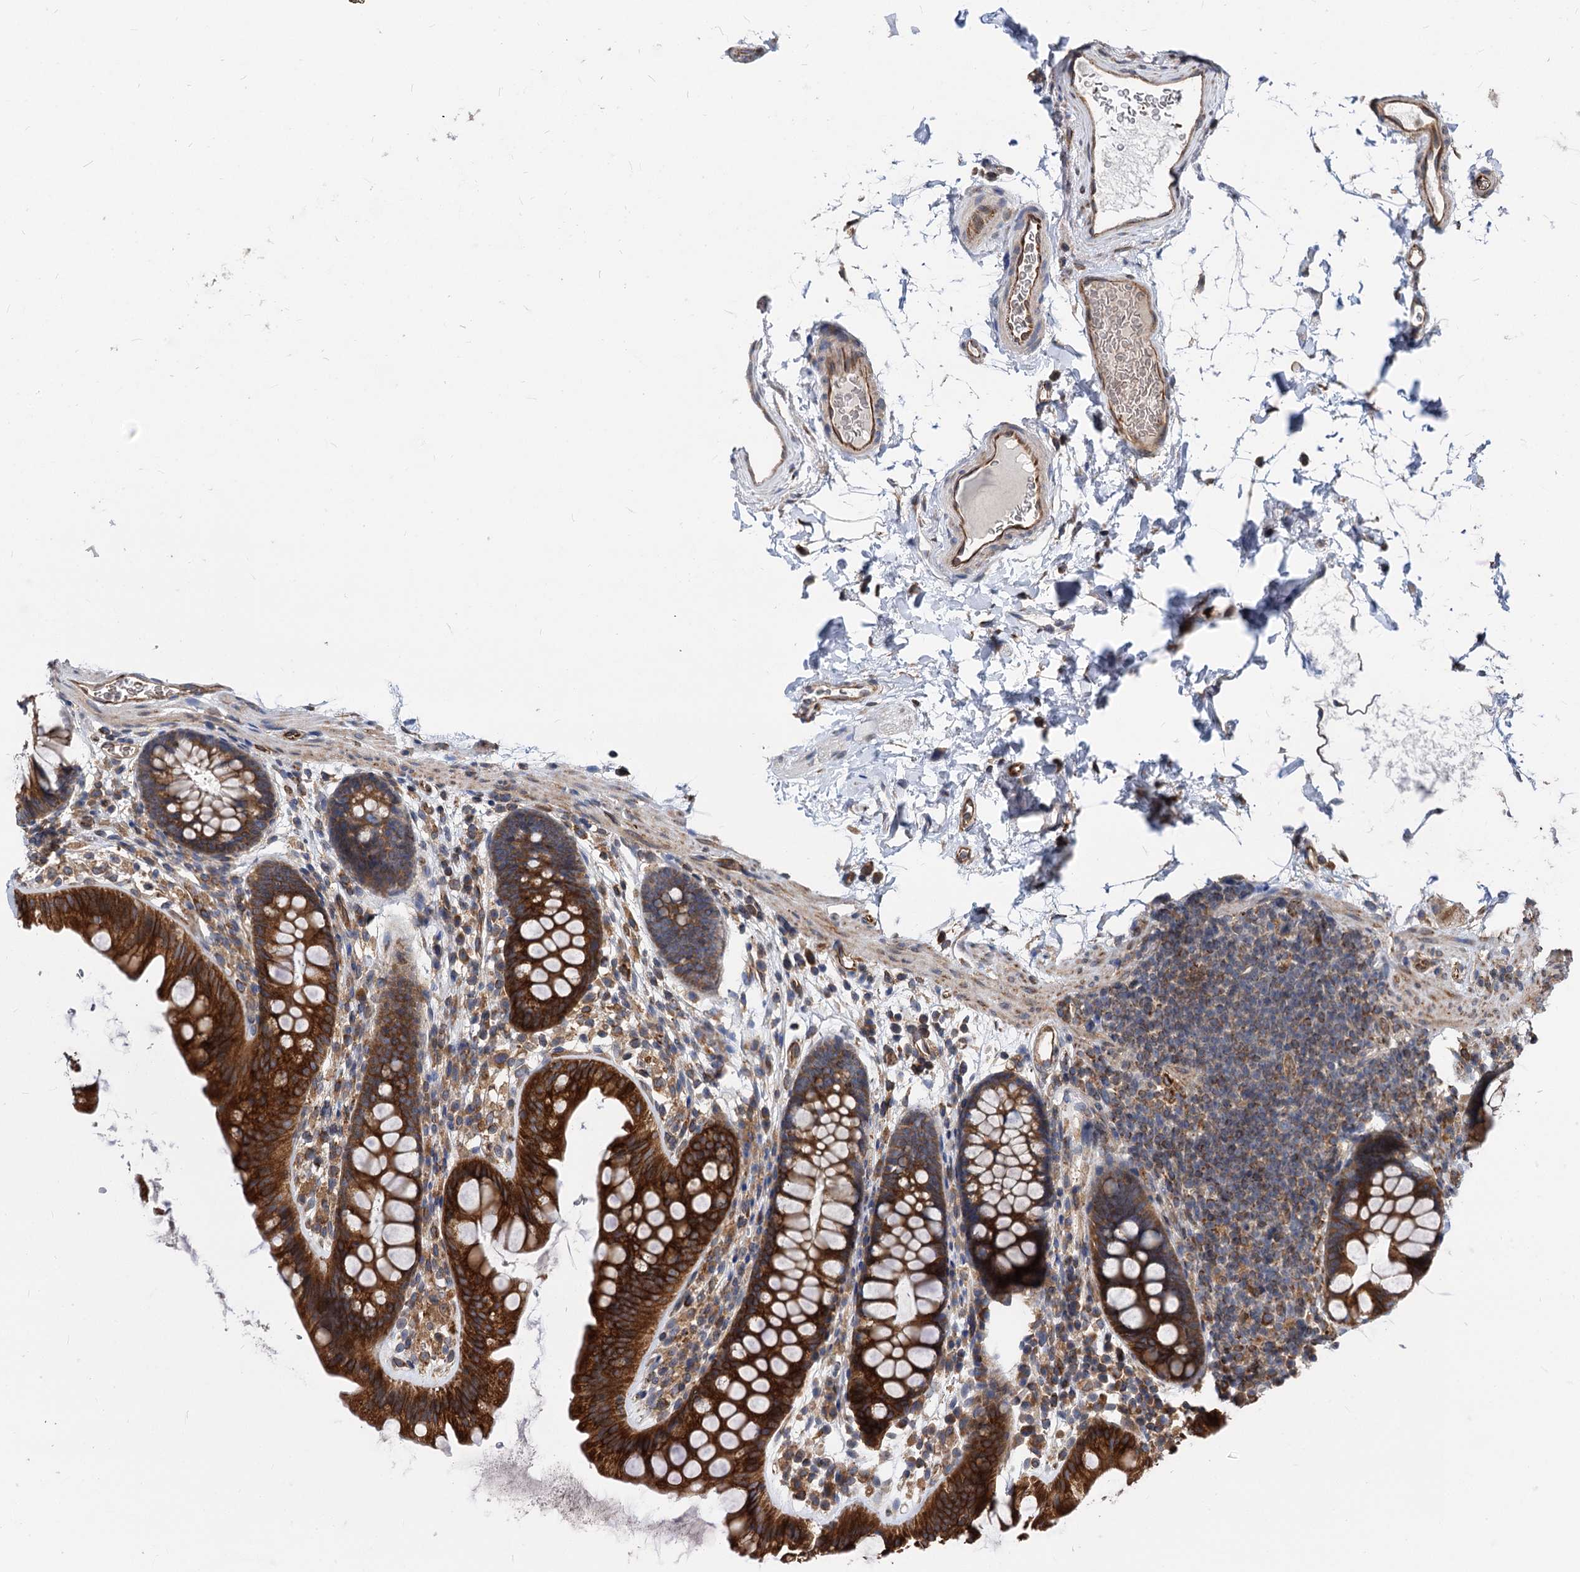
{"staining": {"intensity": "strong", "quantity": ">75%", "location": "cytoplasmic/membranous"}, "tissue": "colon", "cell_type": "Endothelial cells", "image_type": "normal", "snomed": [{"axis": "morphology", "description": "Normal tissue, NOS"}, {"axis": "topography", "description": "Colon"}], "caption": "Strong cytoplasmic/membranous protein positivity is appreciated in approximately >75% of endothelial cells in colon. The staining was performed using DAB to visualize the protein expression in brown, while the nuclei were stained in blue with hematoxylin (Magnification: 20x).", "gene": "STIM1", "patient": {"sex": "female", "age": 62}}